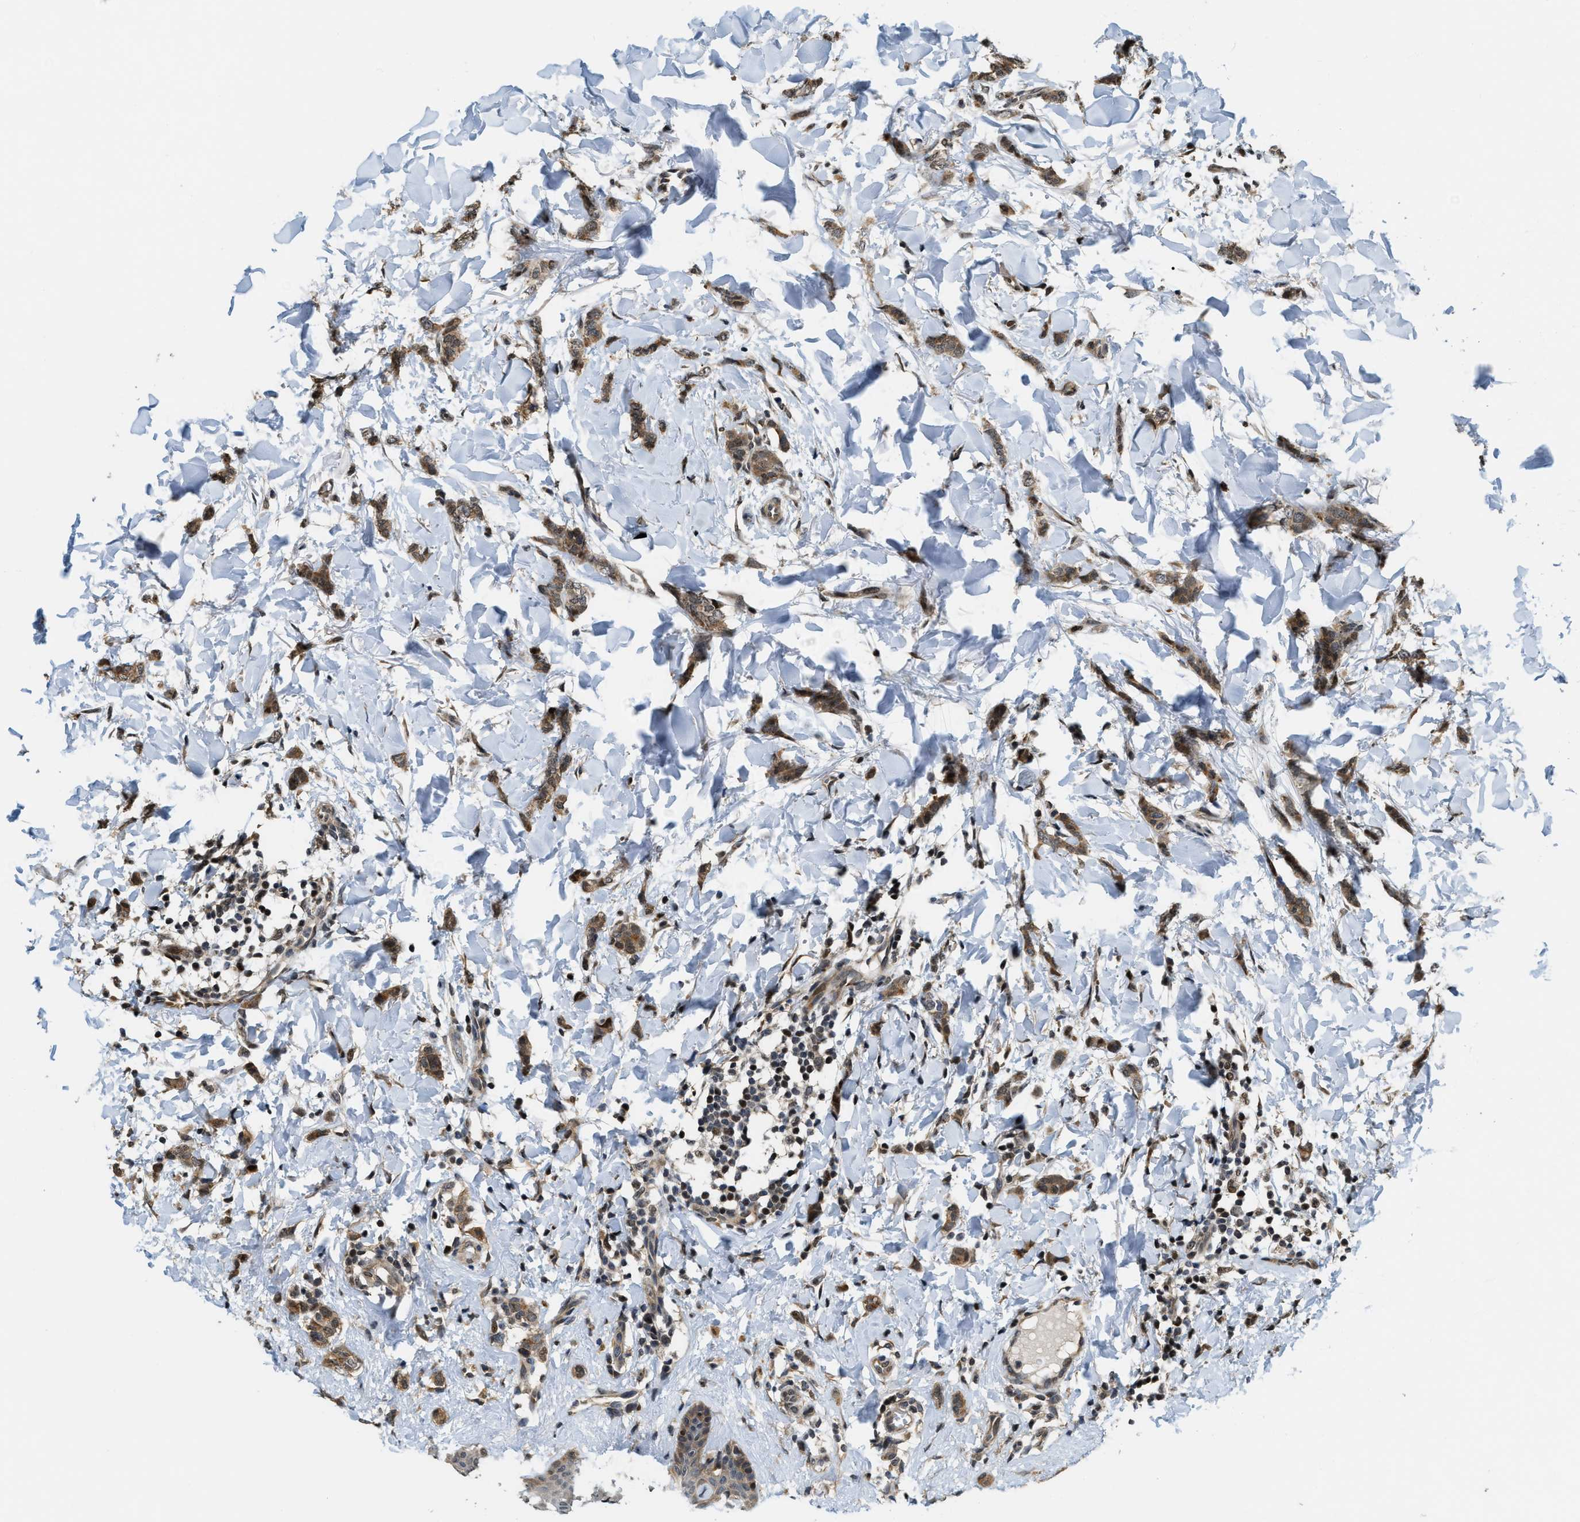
{"staining": {"intensity": "weak", "quantity": ">75%", "location": "cytoplasmic/membranous,nuclear"}, "tissue": "breast cancer", "cell_type": "Tumor cells", "image_type": "cancer", "snomed": [{"axis": "morphology", "description": "Lobular carcinoma"}, {"axis": "topography", "description": "Skin"}, {"axis": "topography", "description": "Breast"}], "caption": "Immunohistochemistry (IHC) (DAB (3,3'-diaminobenzidine)) staining of human breast cancer shows weak cytoplasmic/membranous and nuclear protein staining in about >75% of tumor cells.", "gene": "SERTAD2", "patient": {"sex": "female", "age": 46}}